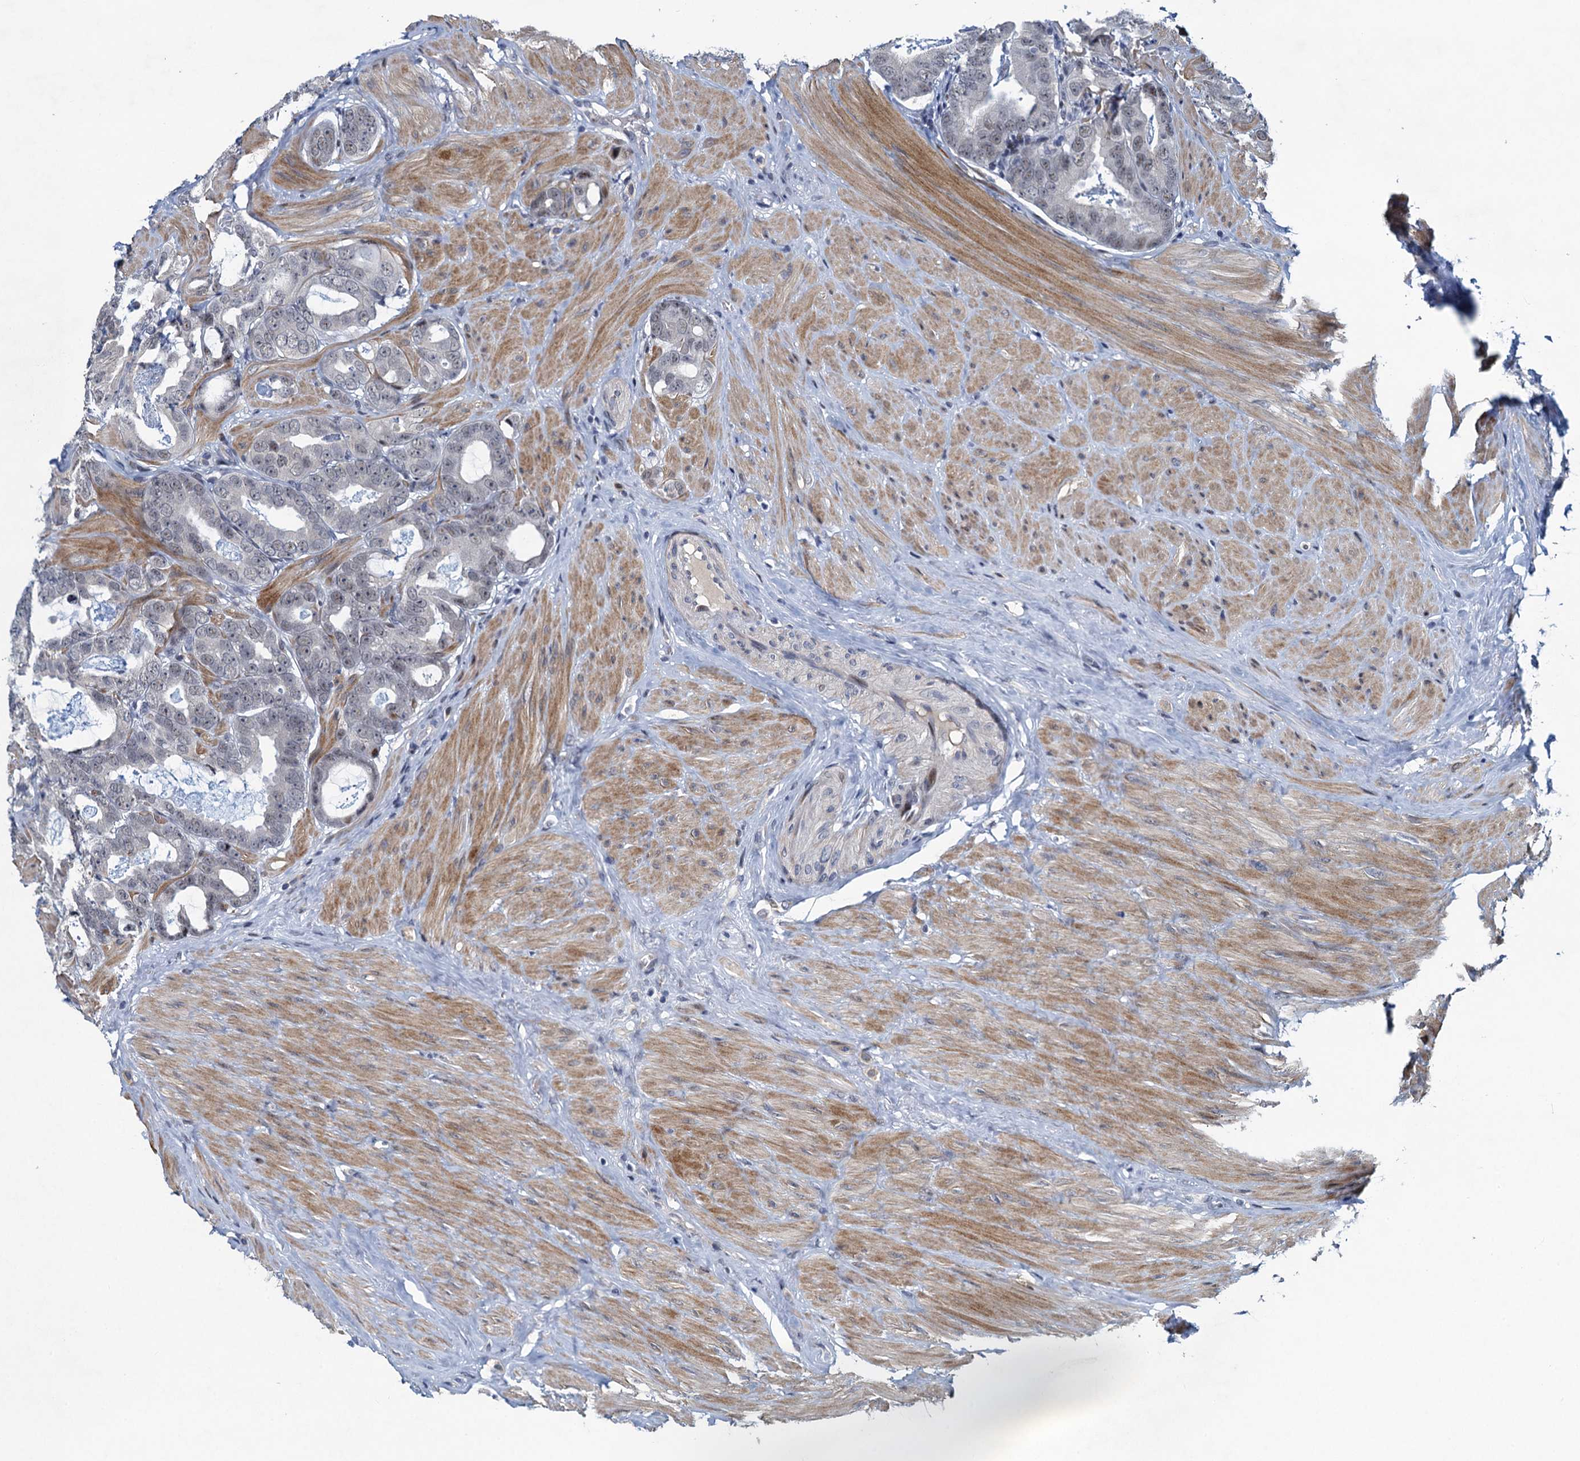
{"staining": {"intensity": "negative", "quantity": "none", "location": "none"}, "tissue": "prostate cancer", "cell_type": "Tumor cells", "image_type": "cancer", "snomed": [{"axis": "morphology", "description": "Adenocarcinoma, Low grade"}, {"axis": "topography", "description": "Prostate"}], "caption": "This image is of adenocarcinoma (low-grade) (prostate) stained with IHC to label a protein in brown with the nuclei are counter-stained blue. There is no positivity in tumor cells. Nuclei are stained in blue.", "gene": "ATOSA", "patient": {"sex": "male", "age": 71}}